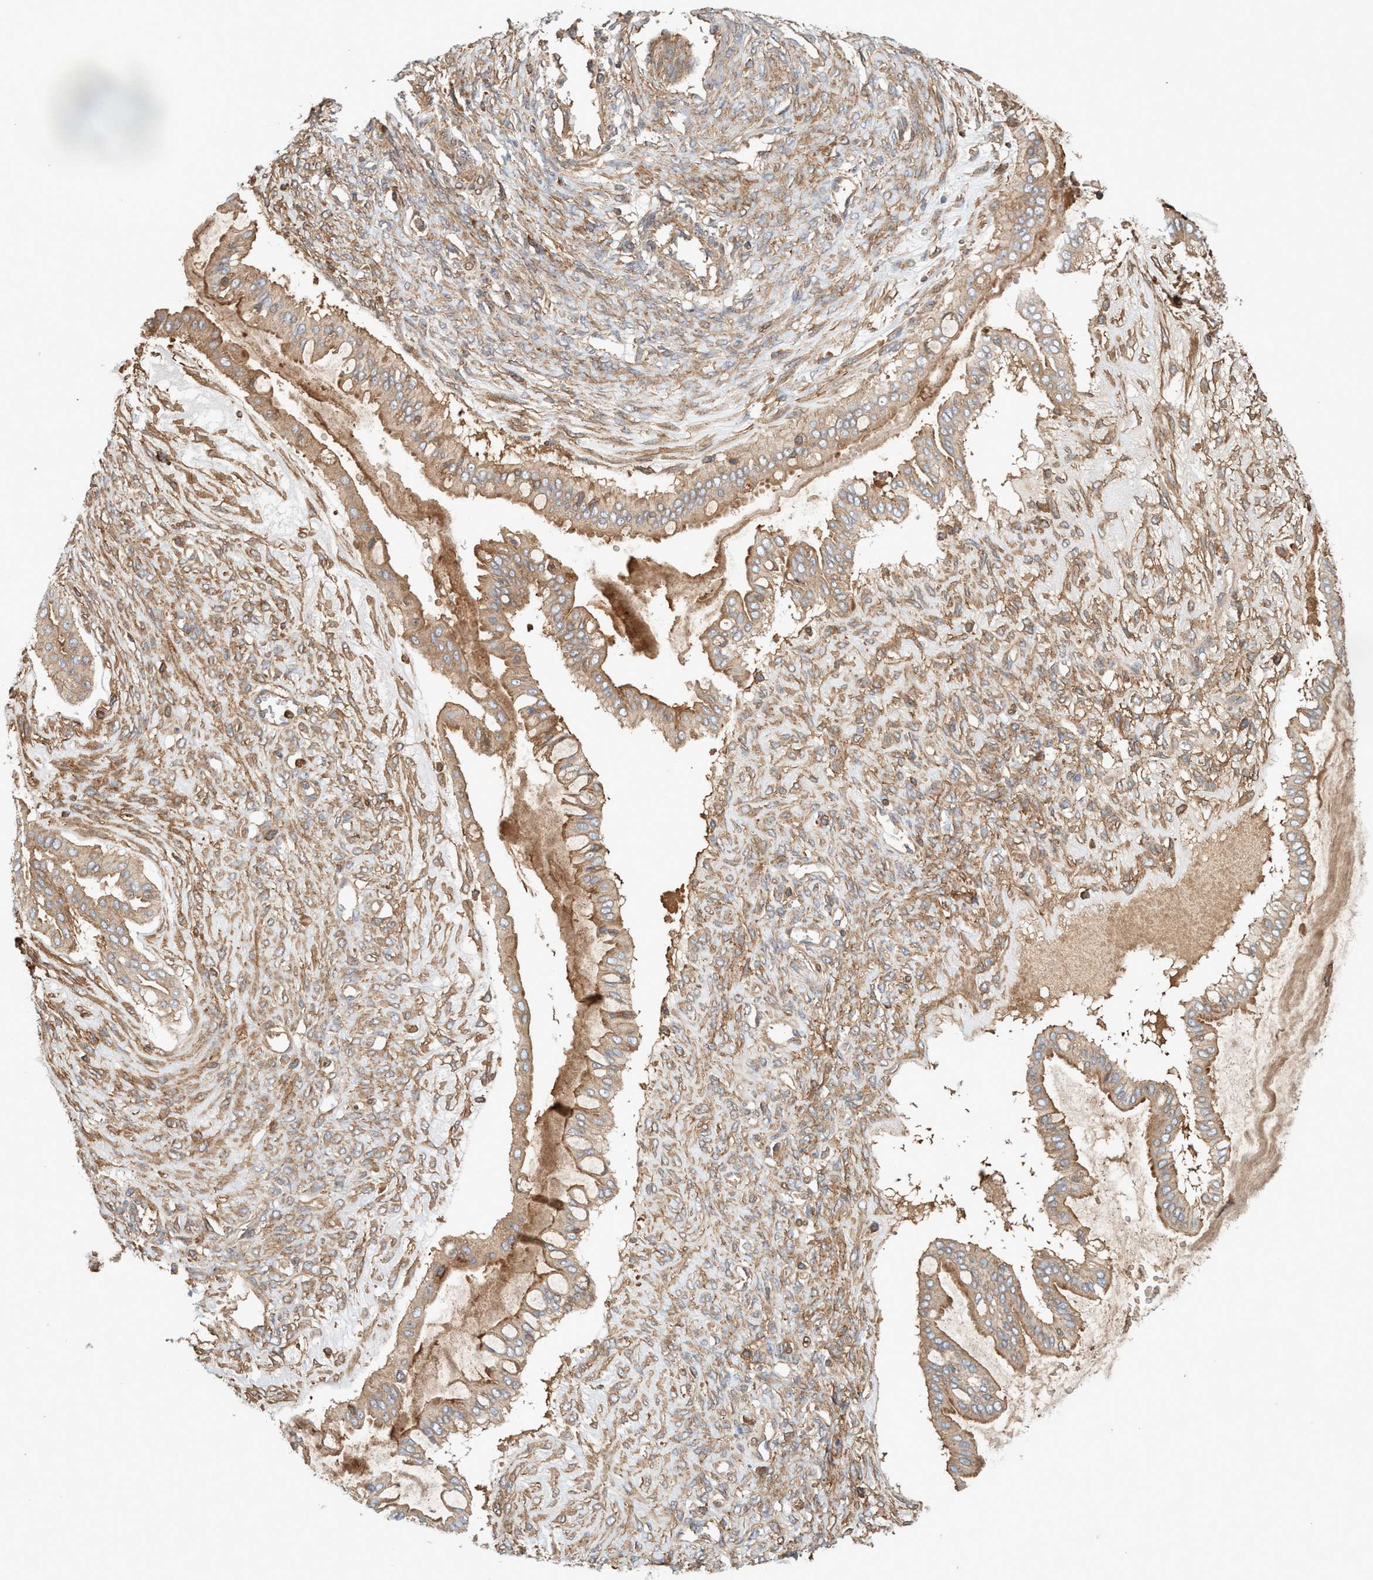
{"staining": {"intensity": "weak", "quantity": ">75%", "location": "cytoplasmic/membranous"}, "tissue": "ovarian cancer", "cell_type": "Tumor cells", "image_type": "cancer", "snomed": [{"axis": "morphology", "description": "Cystadenocarcinoma, mucinous, NOS"}, {"axis": "topography", "description": "Ovary"}], "caption": "An immunohistochemistry (IHC) micrograph of tumor tissue is shown. Protein staining in brown labels weak cytoplasmic/membranous positivity in mucinous cystadenocarcinoma (ovarian) within tumor cells.", "gene": "SPECC1", "patient": {"sex": "female", "age": 73}}